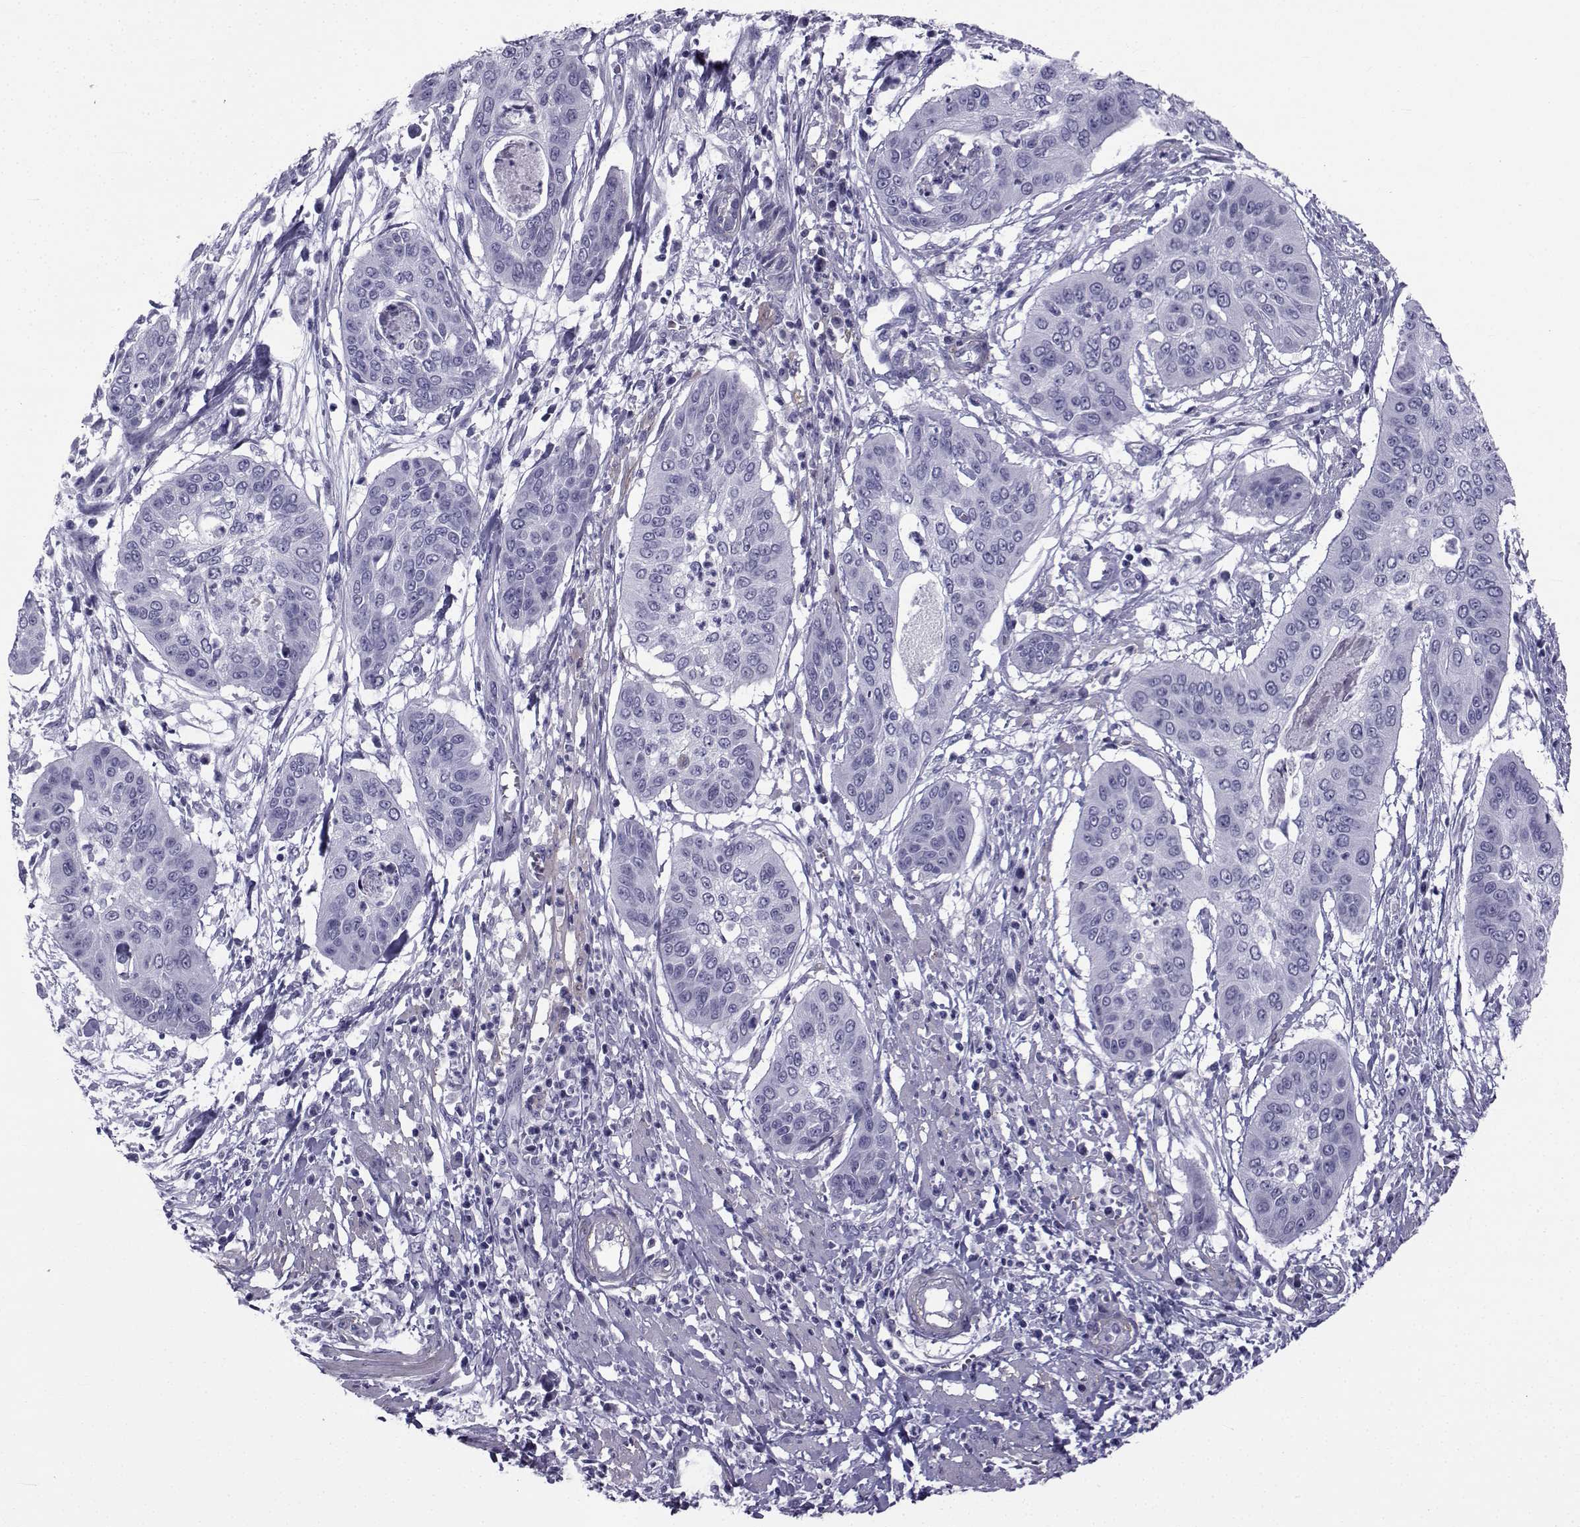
{"staining": {"intensity": "negative", "quantity": "none", "location": "none"}, "tissue": "cervical cancer", "cell_type": "Tumor cells", "image_type": "cancer", "snomed": [{"axis": "morphology", "description": "Squamous cell carcinoma, NOS"}, {"axis": "topography", "description": "Cervix"}], "caption": "Immunohistochemical staining of cervical squamous cell carcinoma exhibits no significant positivity in tumor cells.", "gene": "SPANXD", "patient": {"sex": "female", "age": 39}}